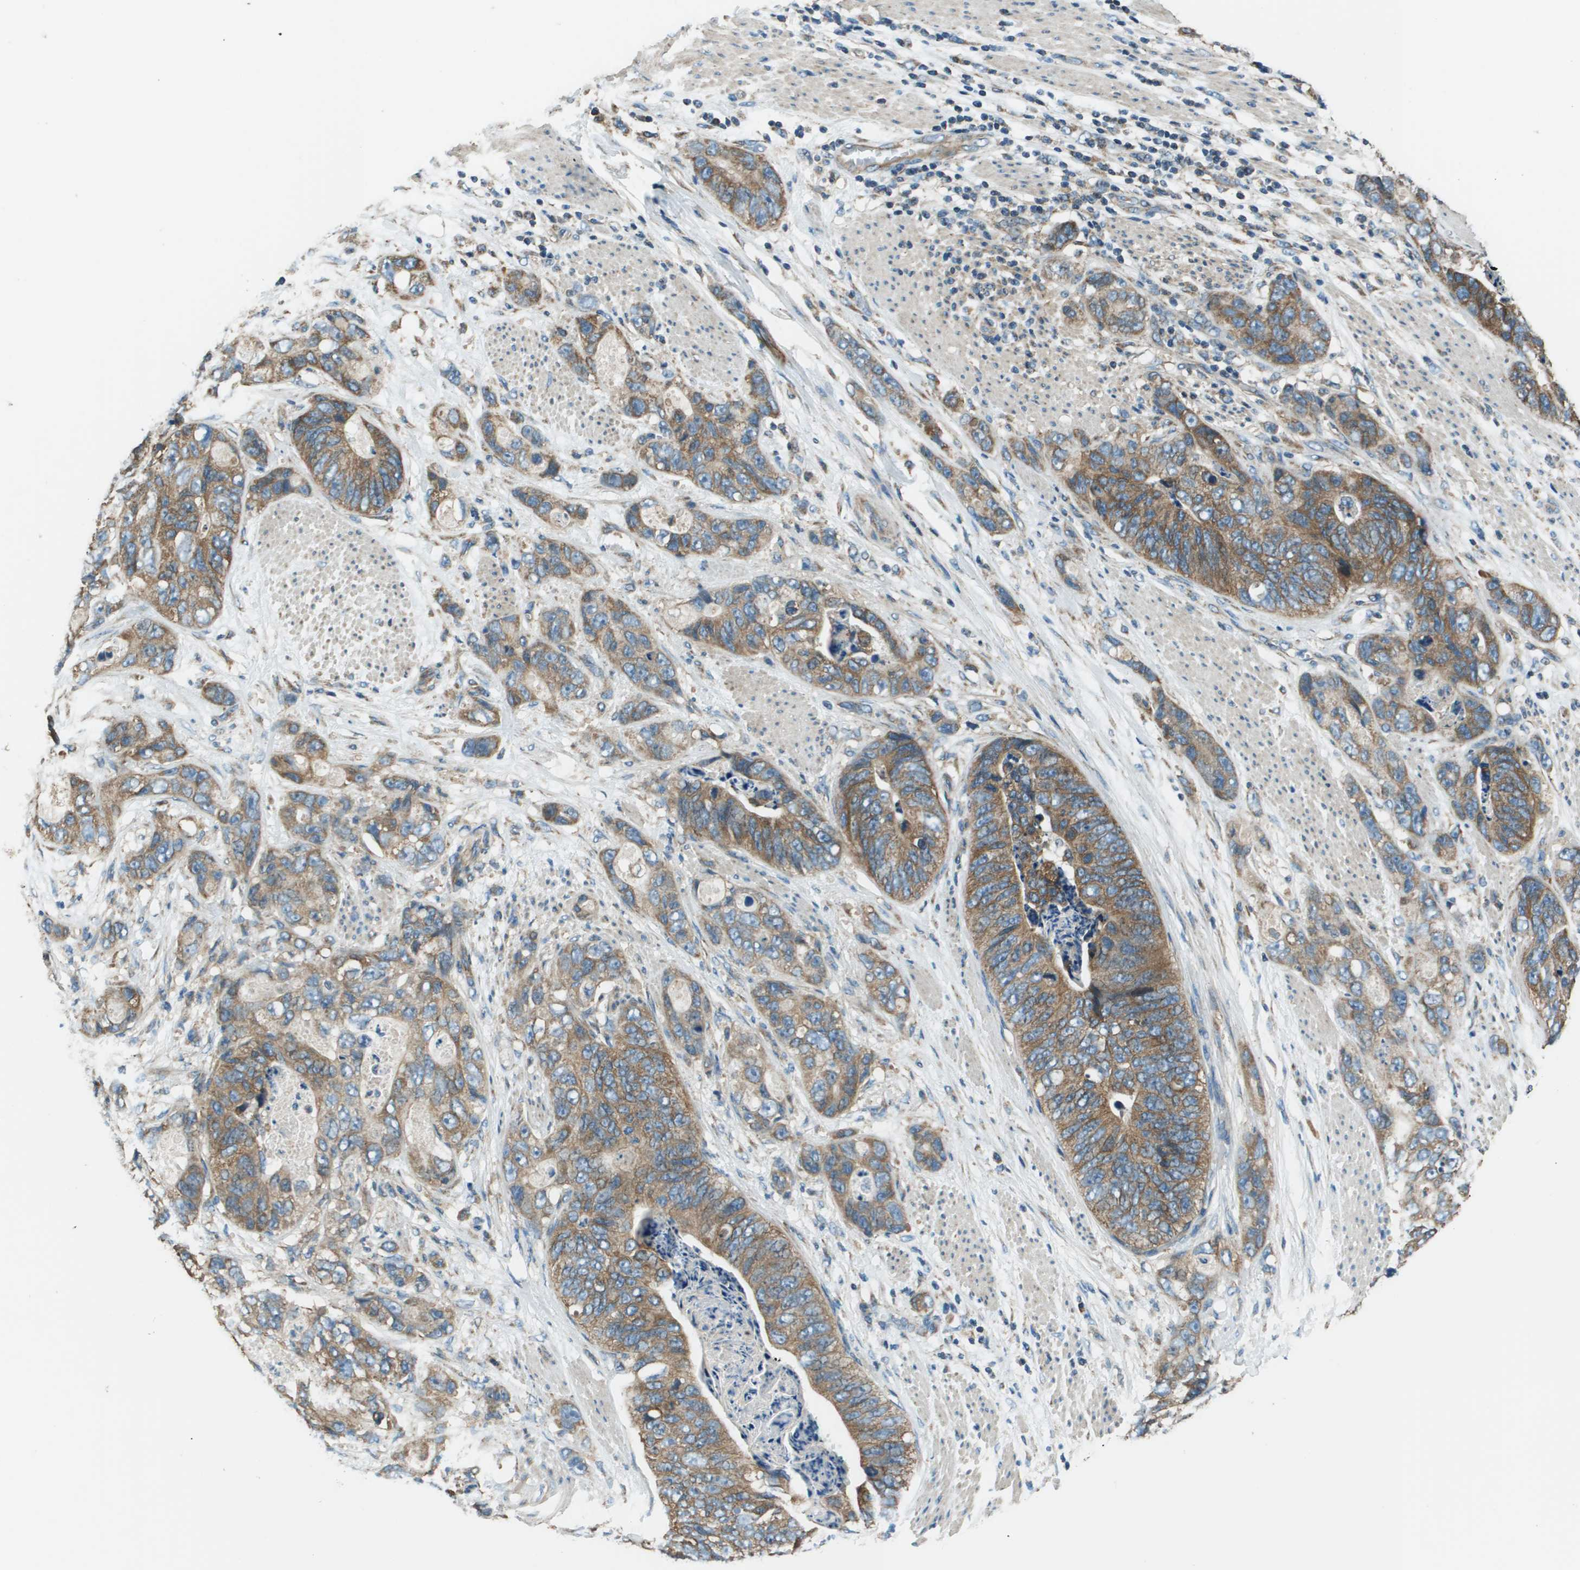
{"staining": {"intensity": "moderate", "quantity": ">75%", "location": "cytoplasmic/membranous"}, "tissue": "stomach cancer", "cell_type": "Tumor cells", "image_type": "cancer", "snomed": [{"axis": "morphology", "description": "Adenocarcinoma, NOS"}, {"axis": "topography", "description": "Stomach"}], "caption": "Immunohistochemical staining of stomach adenocarcinoma displays moderate cytoplasmic/membranous protein staining in approximately >75% of tumor cells.", "gene": "TMEM51", "patient": {"sex": "female", "age": 89}}